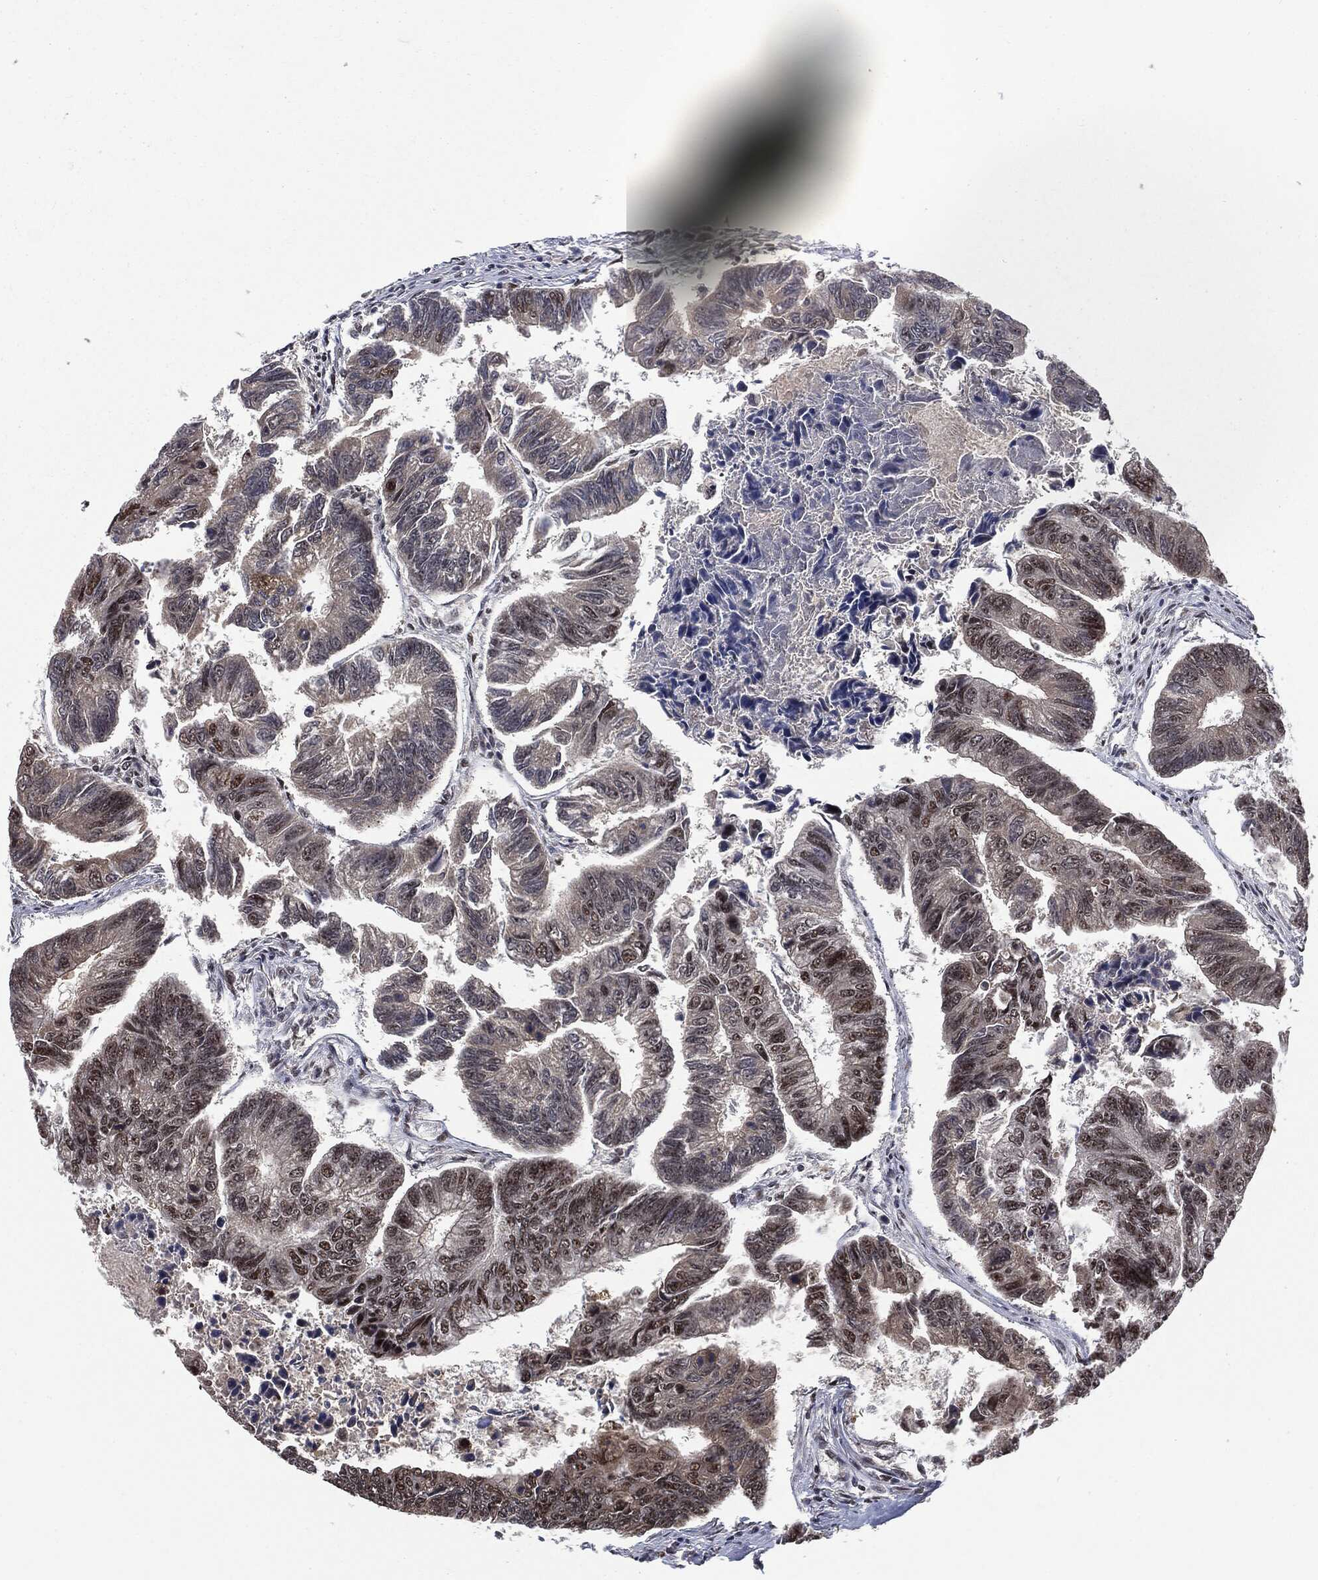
{"staining": {"intensity": "moderate", "quantity": "25%-75%", "location": "nuclear"}, "tissue": "colorectal cancer", "cell_type": "Tumor cells", "image_type": "cancer", "snomed": [{"axis": "morphology", "description": "Adenocarcinoma, NOS"}, {"axis": "topography", "description": "Colon"}], "caption": "Adenocarcinoma (colorectal) tissue displays moderate nuclear positivity in about 25%-75% of tumor cells, visualized by immunohistochemistry. (brown staining indicates protein expression, while blue staining denotes nuclei).", "gene": "DPH2", "patient": {"sex": "female", "age": 65}}